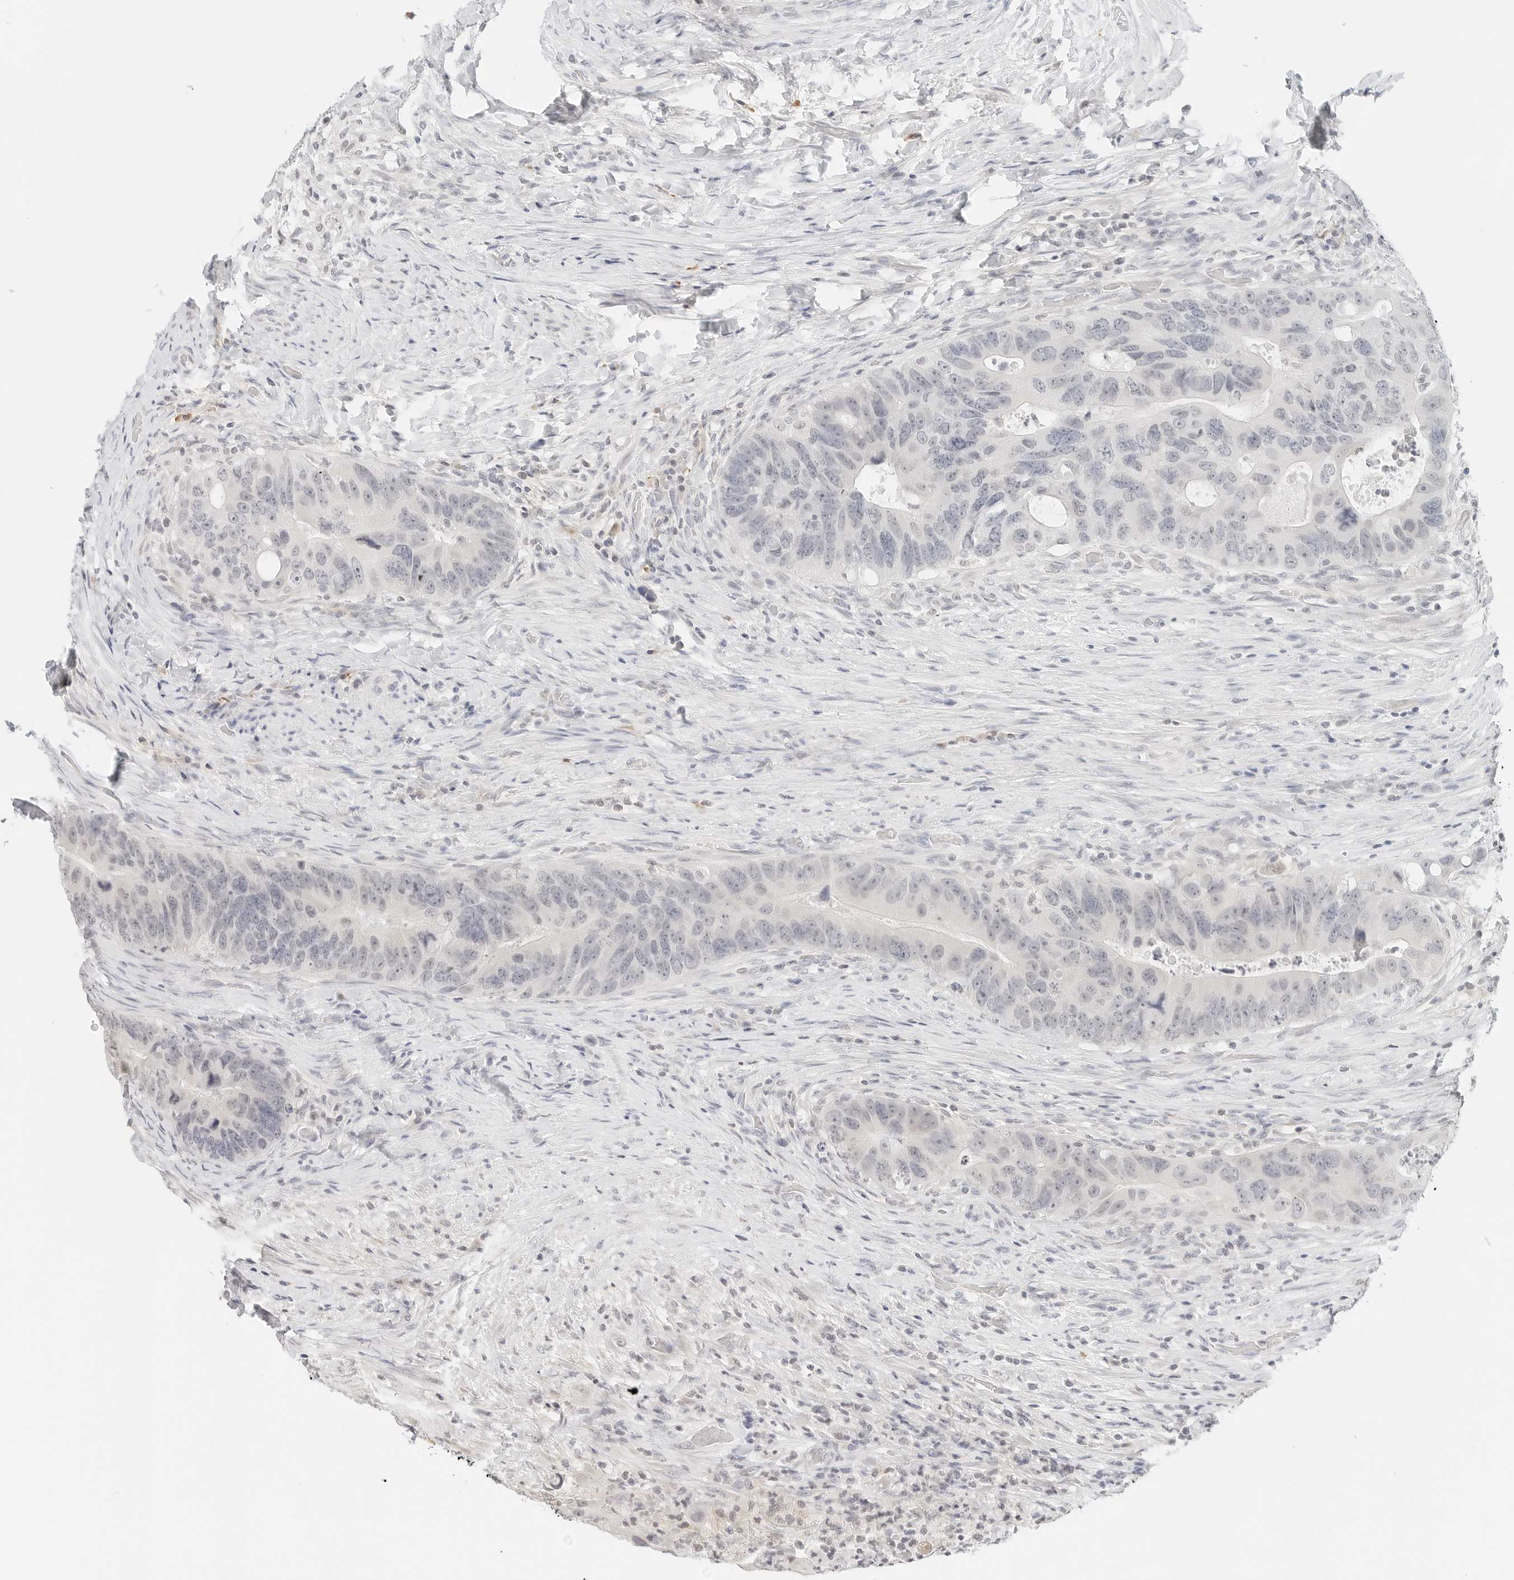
{"staining": {"intensity": "negative", "quantity": "none", "location": "none"}, "tissue": "colorectal cancer", "cell_type": "Tumor cells", "image_type": "cancer", "snomed": [{"axis": "morphology", "description": "Adenocarcinoma, NOS"}, {"axis": "topography", "description": "Rectum"}], "caption": "A photomicrograph of human colorectal adenocarcinoma is negative for staining in tumor cells. The staining is performed using DAB brown chromogen with nuclei counter-stained in using hematoxylin.", "gene": "NEO1", "patient": {"sex": "male", "age": 59}}